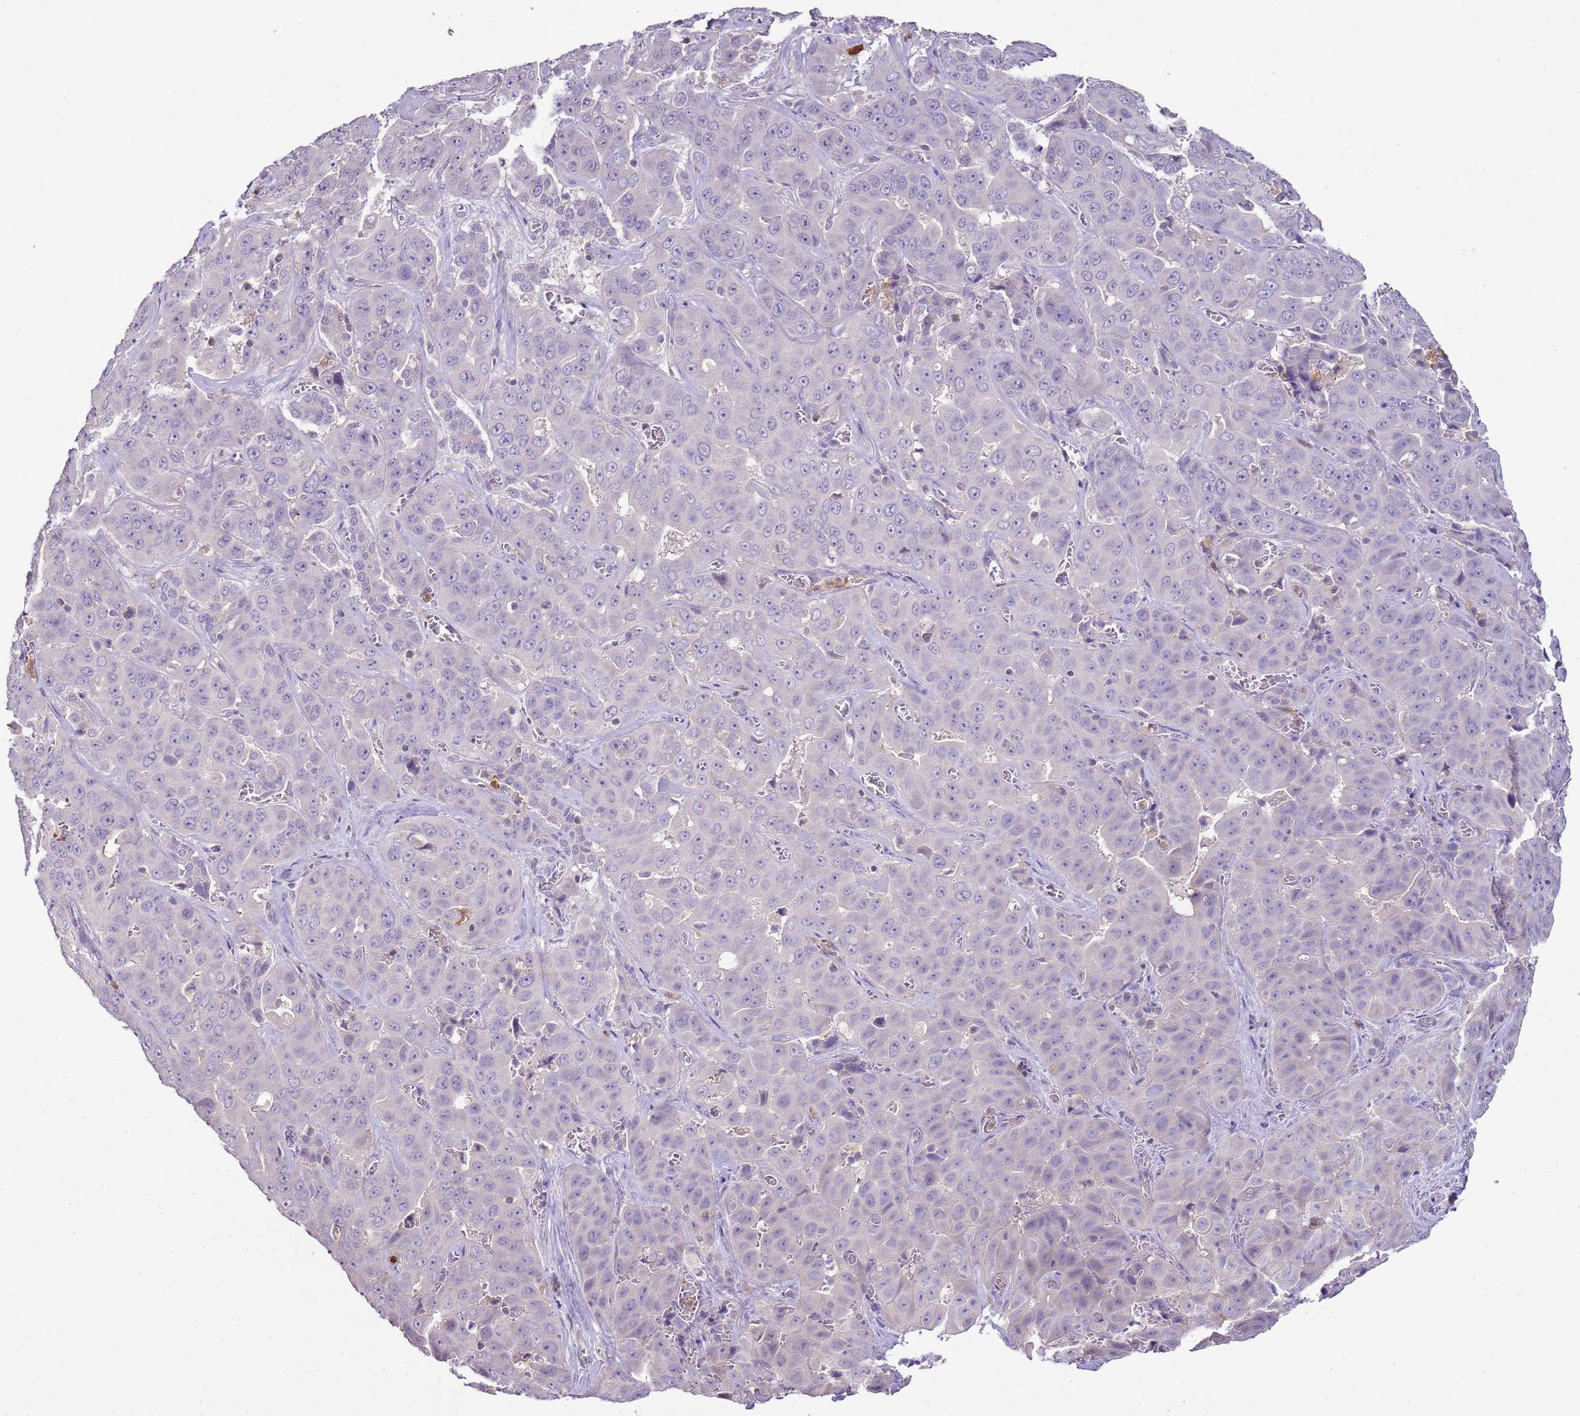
{"staining": {"intensity": "negative", "quantity": "none", "location": "none"}, "tissue": "liver cancer", "cell_type": "Tumor cells", "image_type": "cancer", "snomed": [{"axis": "morphology", "description": "Cholangiocarcinoma"}, {"axis": "topography", "description": "Liver"}], "caption": "This is an immunohistochemistry (IHC) photomicrograph of human liver cancer (cholangiocarcinoma). There is no expression in tumor cells.", "gene": "IL2RG", "patient": {"sex": "female", "age": 52}}